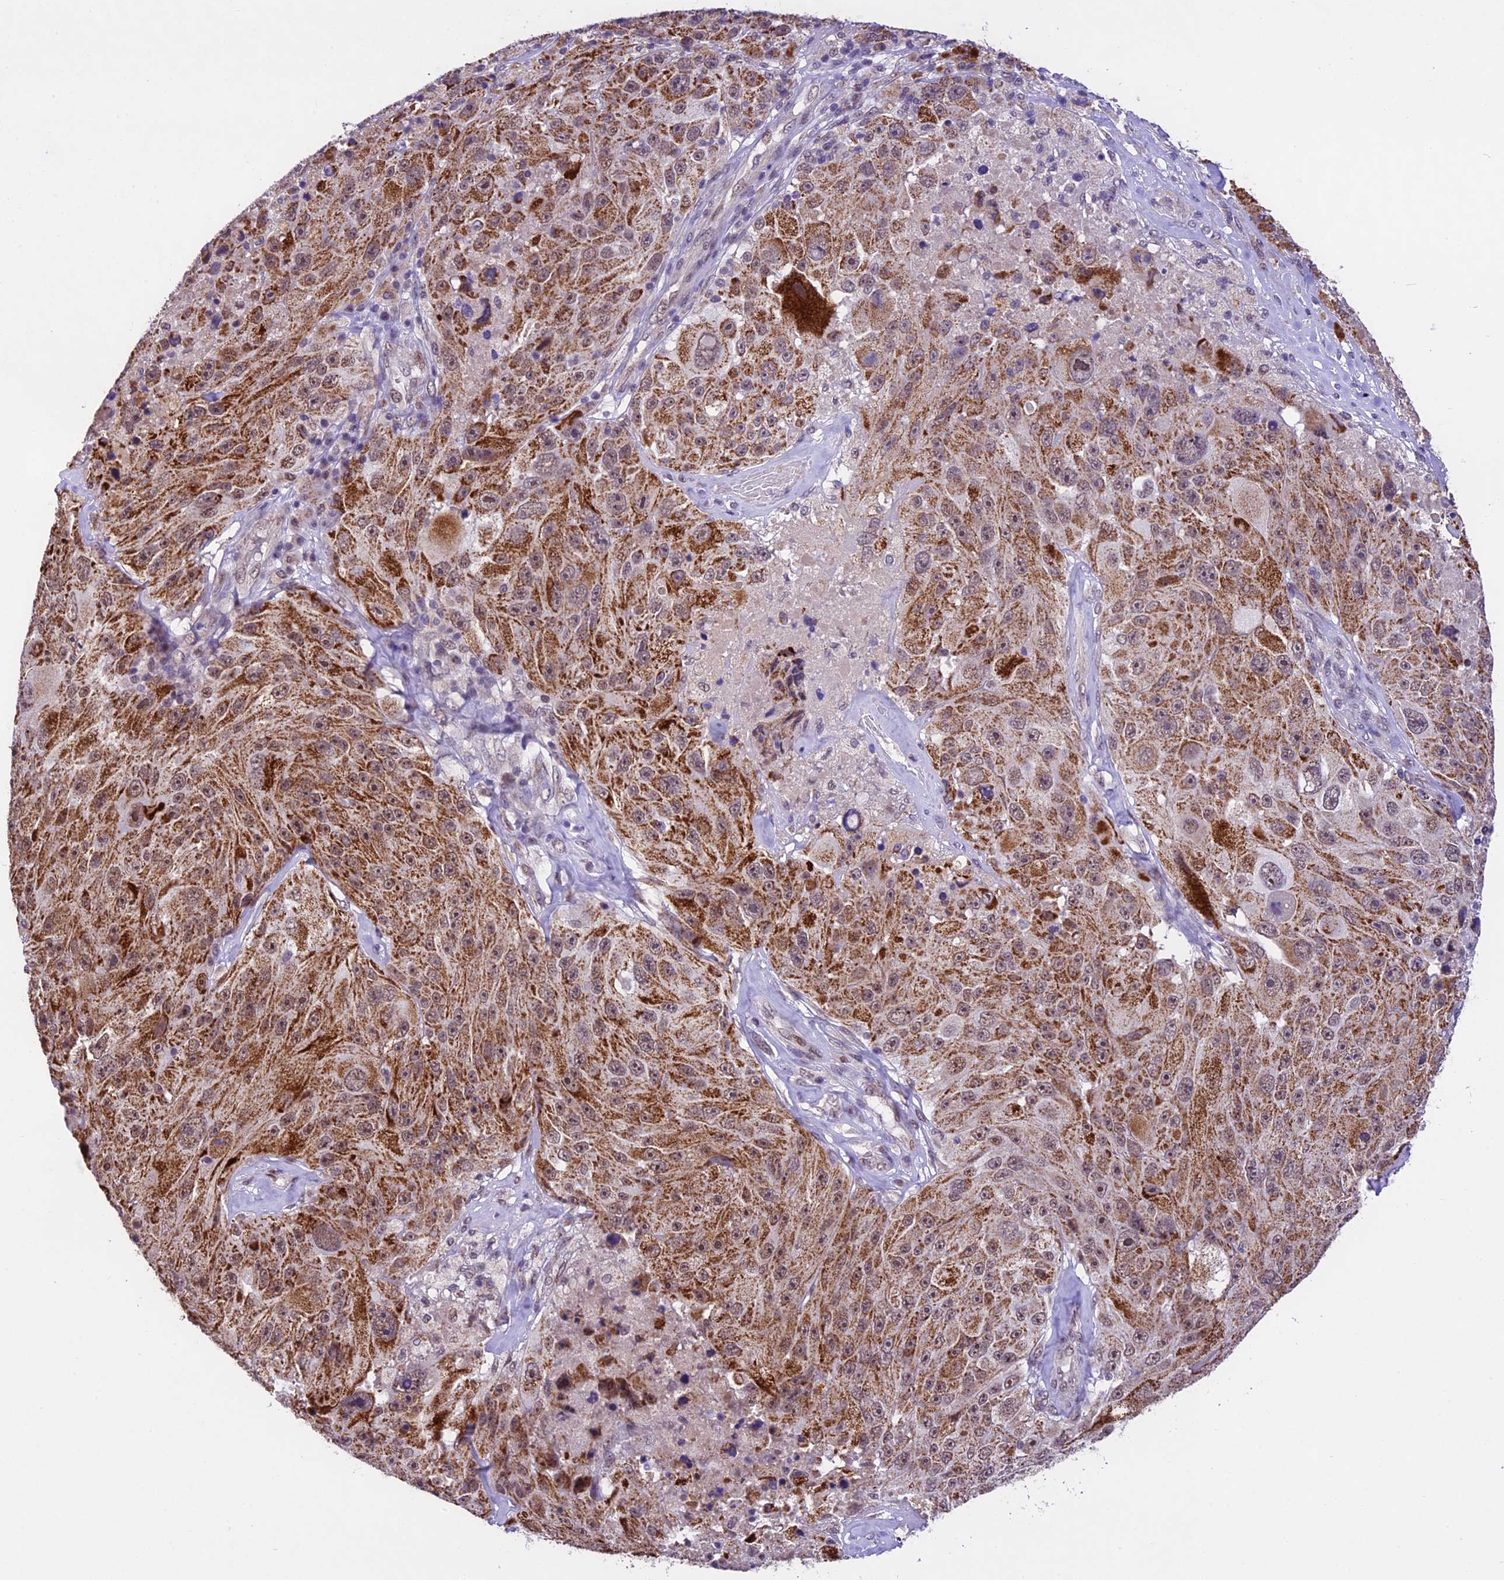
{"staining": {"intensity": "moderate", "quantity": ">75%", "location": "cytoplasmic/membranous"}, "tissue": "melanoma", "cell_type": "Tumor cells", "image_type": "cancer", "snomed": [{"axis": "morphology", "description": "Malignant melanoma, Metastatic site"}, {"axis": "topography", "description": "Lymph node"}], "caption": "This image displays malignant melanoma (metastatic site) stained with immunohistochemistry to label a protein in brown. The cytoplasmic/membranous of tumor cells show moderate positivity for the protein. Nuclei are counter-stained blue.", "gene": "CARS2", "patient": {"sex": "male", "age": 62}}